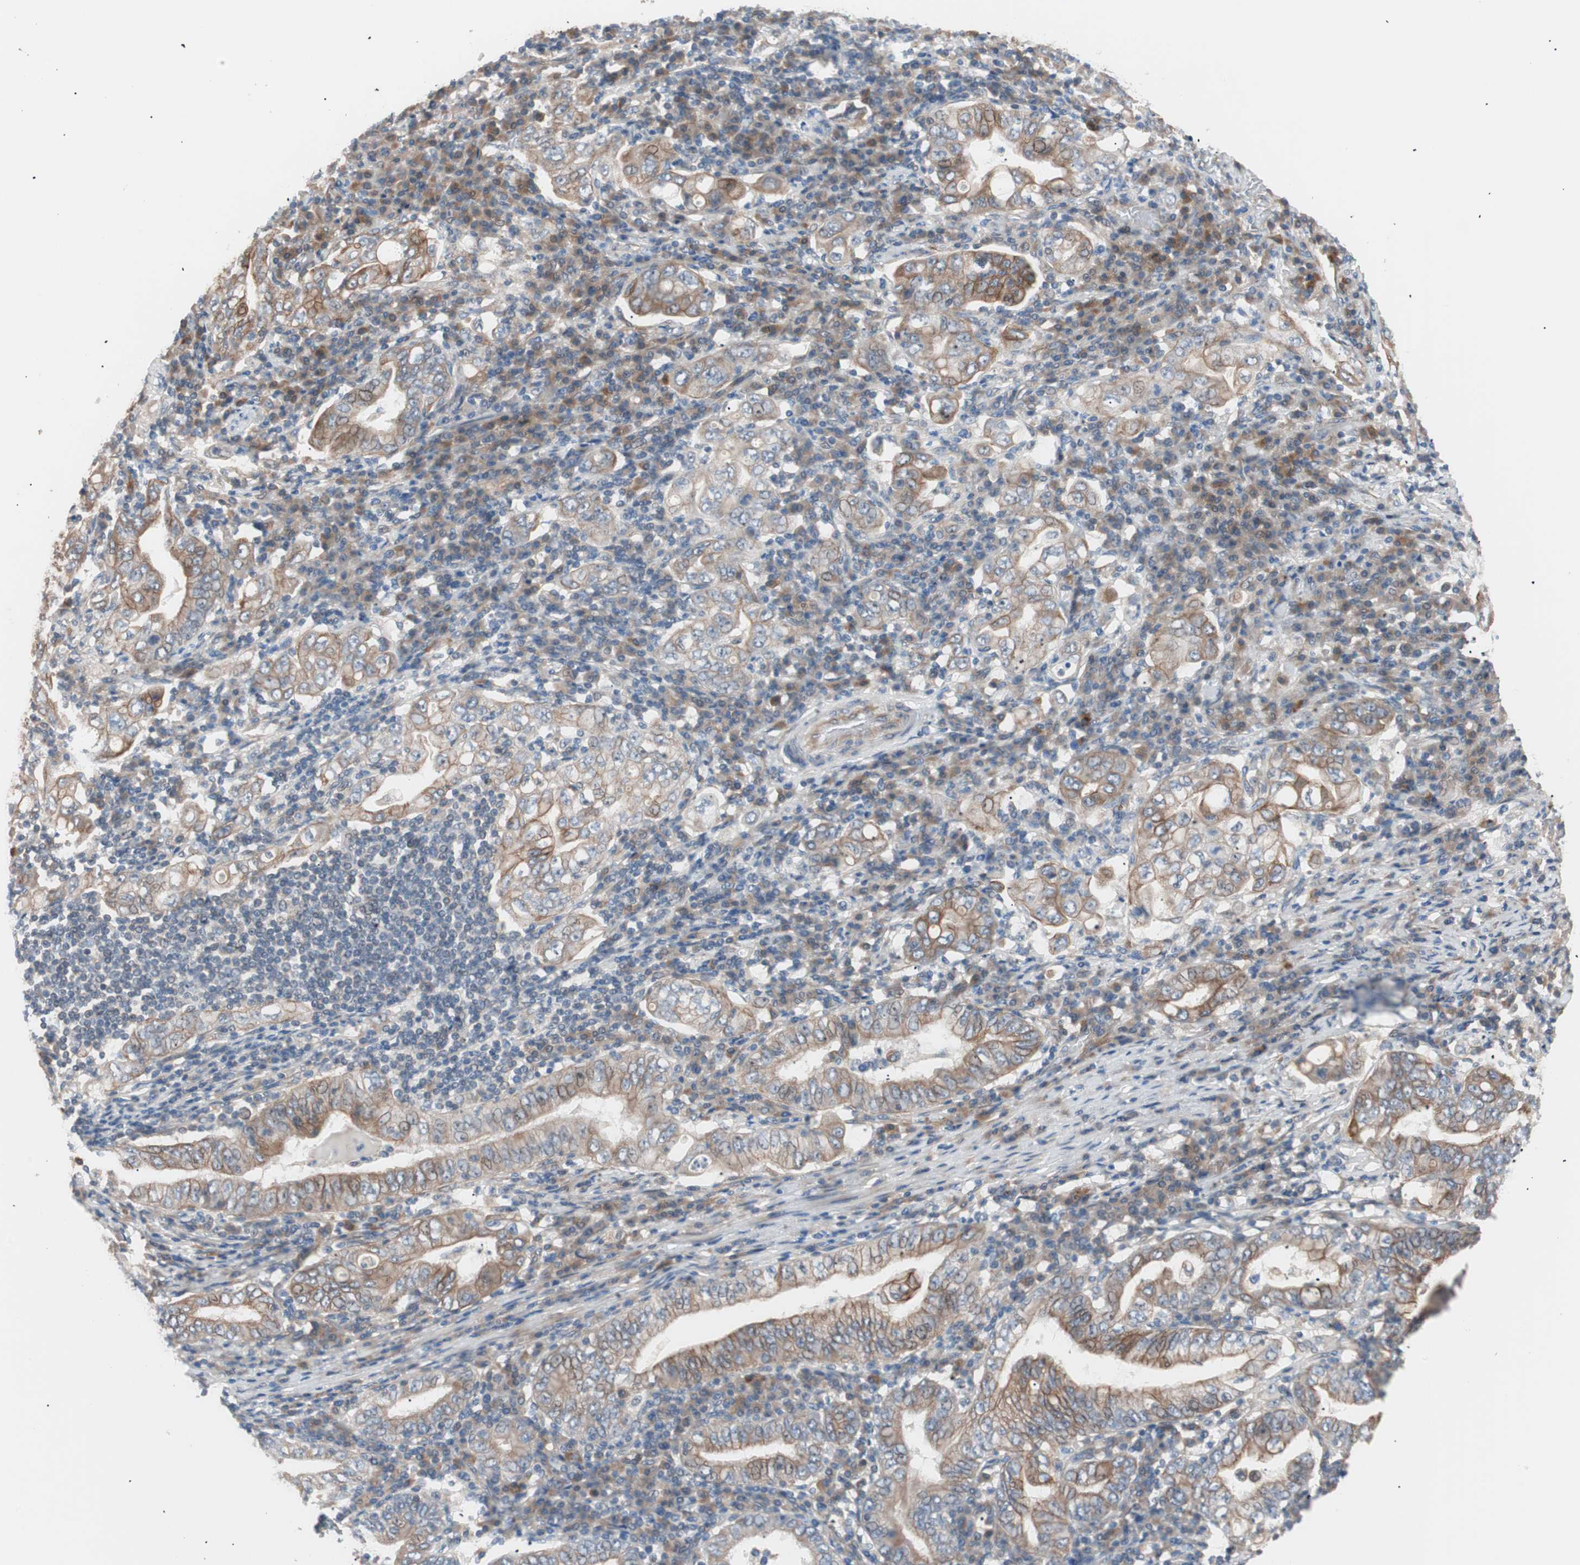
{"staining": {"intensity": "moderate", "quantity": "25%-75%", "location": "cytoplasmic/membranous"}, "tissue": "stomach cancer", "cell_type": "Tumor cells", "image_type": "cancer", "snomed": [{"axis": "morphology", "description": "Normal tissue, NOS"}, {"axis": "morphology", "description": "Adenocarcinoma, NOS"}, {"axis": "topography", "description": "Esophagus"}, {"axis": "topography", "description": "Stomach, upper"}, {"axis": "topography", "description": "Peripheral nerve tissue"}], "caption": "Protein staining of stomach adenocarcinoma tissue shows moderate cytoplasmic/membranous positivity in about 25%-75% of tumor cells.", "gene": "SMG1", "patient": {"sex": "male", "age": 62}}